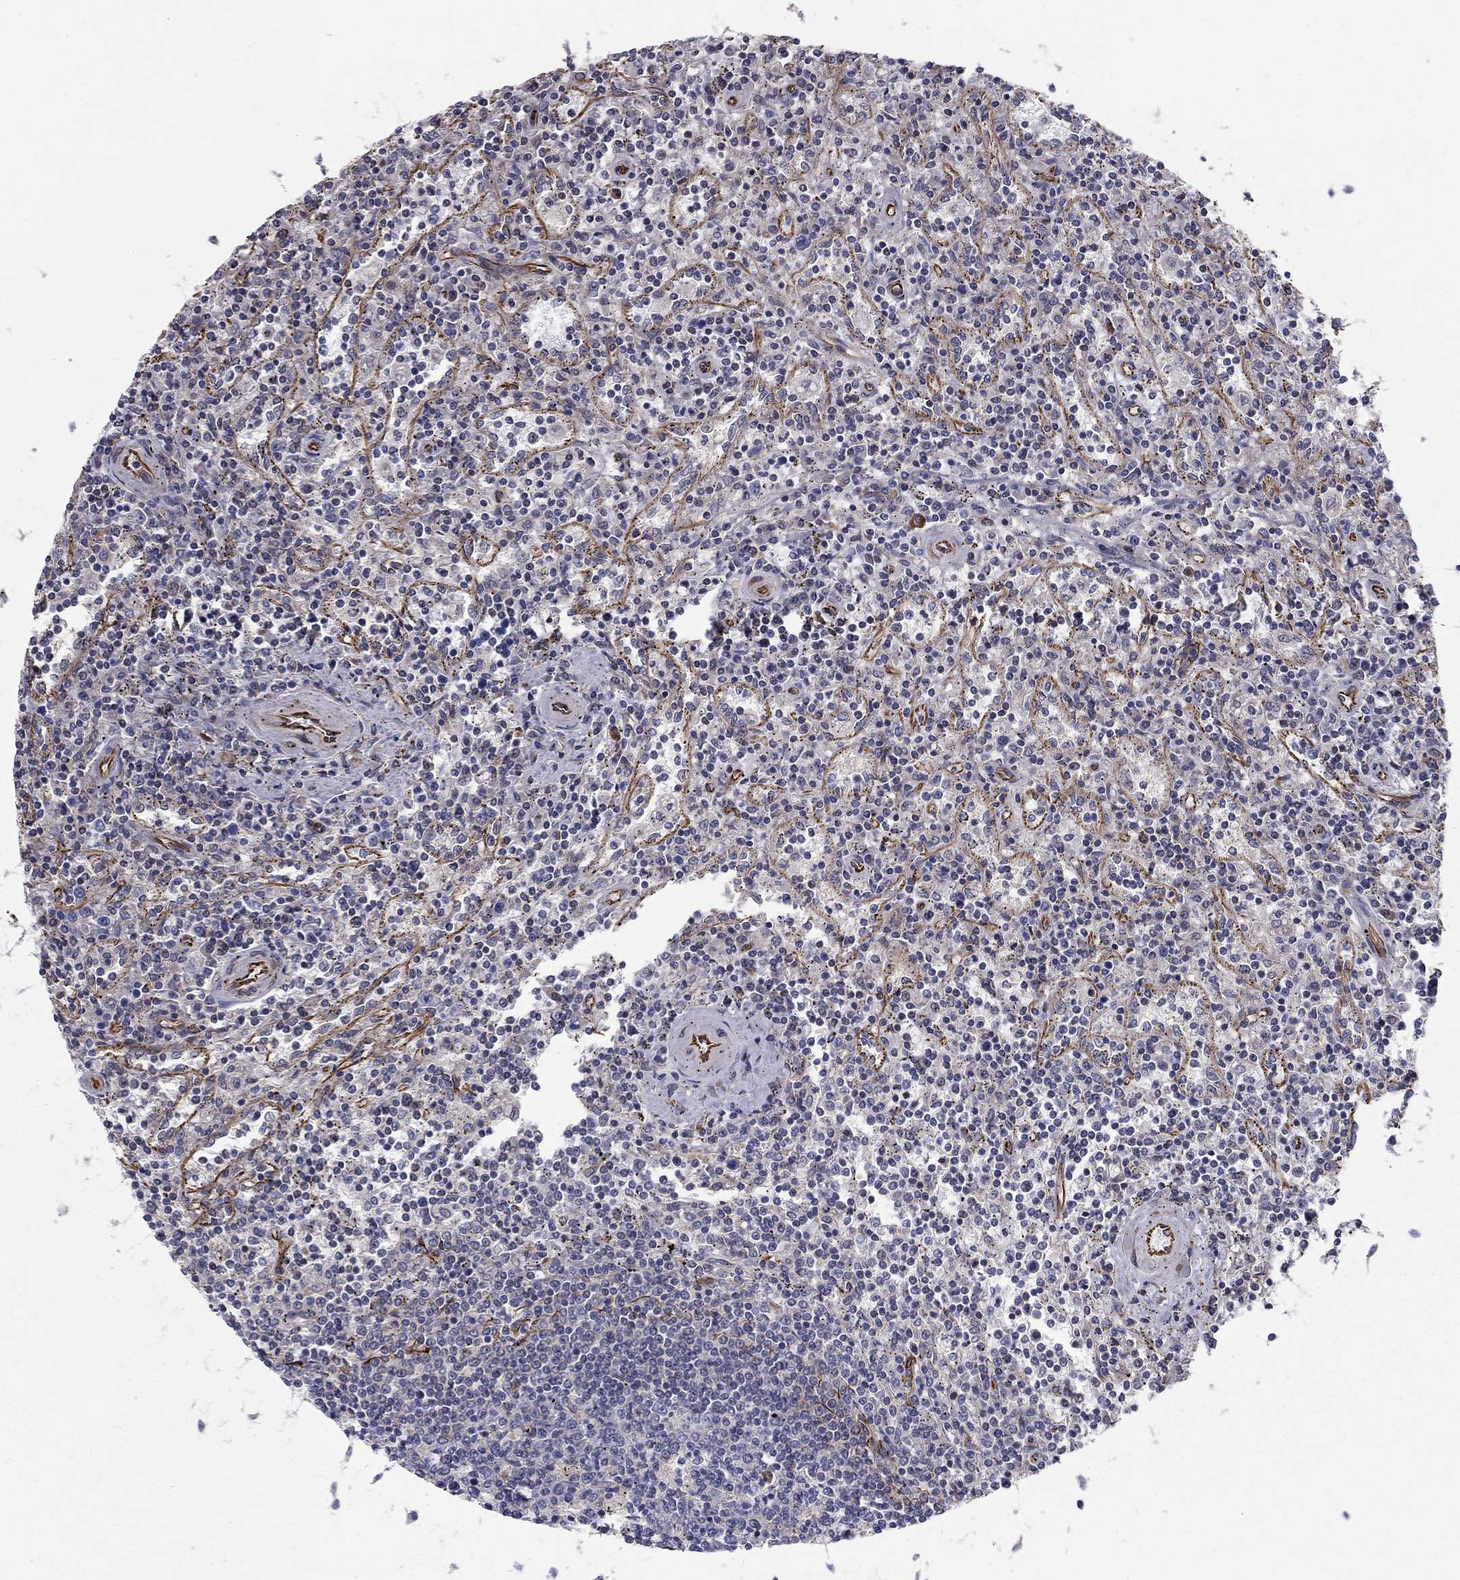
{"staining": {"intensity": "negative", "quantity": "none", "location": "none"}, "tissue": "lymphoma", "cell_type": "Tumor cells", "image_type": "cancer", "snomed": [{"axis": "morphology", "description": "Malignant lymphoma, non-Hodgkin's type, Low grade"}, {"axis": "topography", "description": "Spleen"}], "caption": "IHC micrograph of neoplastic tissue: malignant lymphoma, non-Hodgkin's type (low-grade) stained with DAB displays no significant protein staining in tumor cells. Brightfield microscopy of IHC stained with DAB (3,3'-diaminobenzidine) (brown) and hematoxylin (blue), captured at high magnification.", "gene": "CLSTN1", "patient": {"sex": "male", "age": 62}}